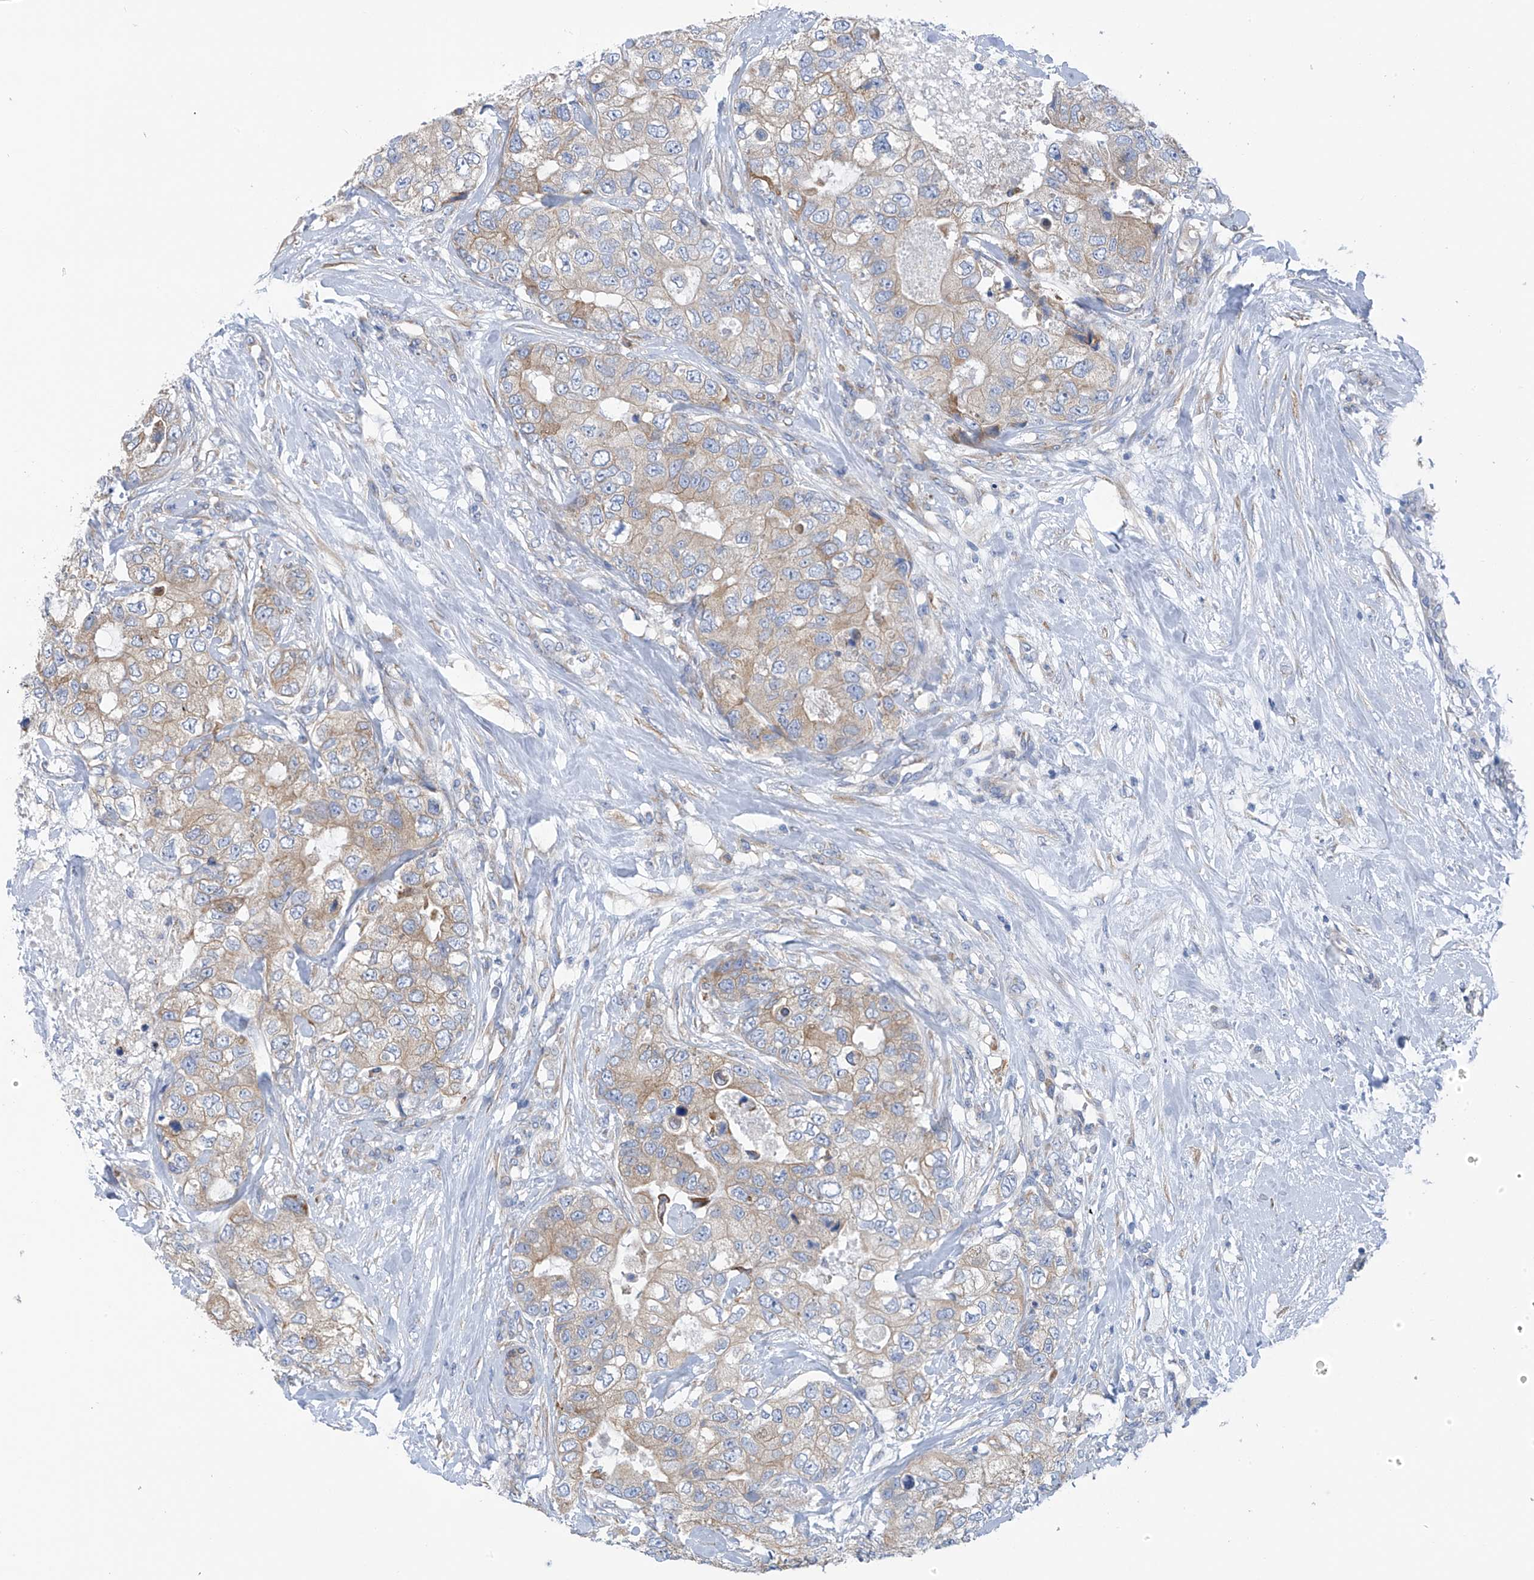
{"staining": {"intensity": "weak", "quantity": "25%-75%", "location": "cytoplasmic/membranous"}, "tissue": "breast cancer", "cell_type": "Tumor cells", "image_type": "cancer", "snomed": [{"axis": "morphology", "description": "Duct carcinoma"}, {"axis": "topography", "description": "Breast"}], "caption": "Immunohistochemistry image of human breast invasive ductal carcinoma stained for a protein (brown), which shows low levels of weak cytoplasmic/membranous expression in about 25%-75% of tumor cells.", "gene": "RCN2", "patient": {"sex": "female", "age": 62}}